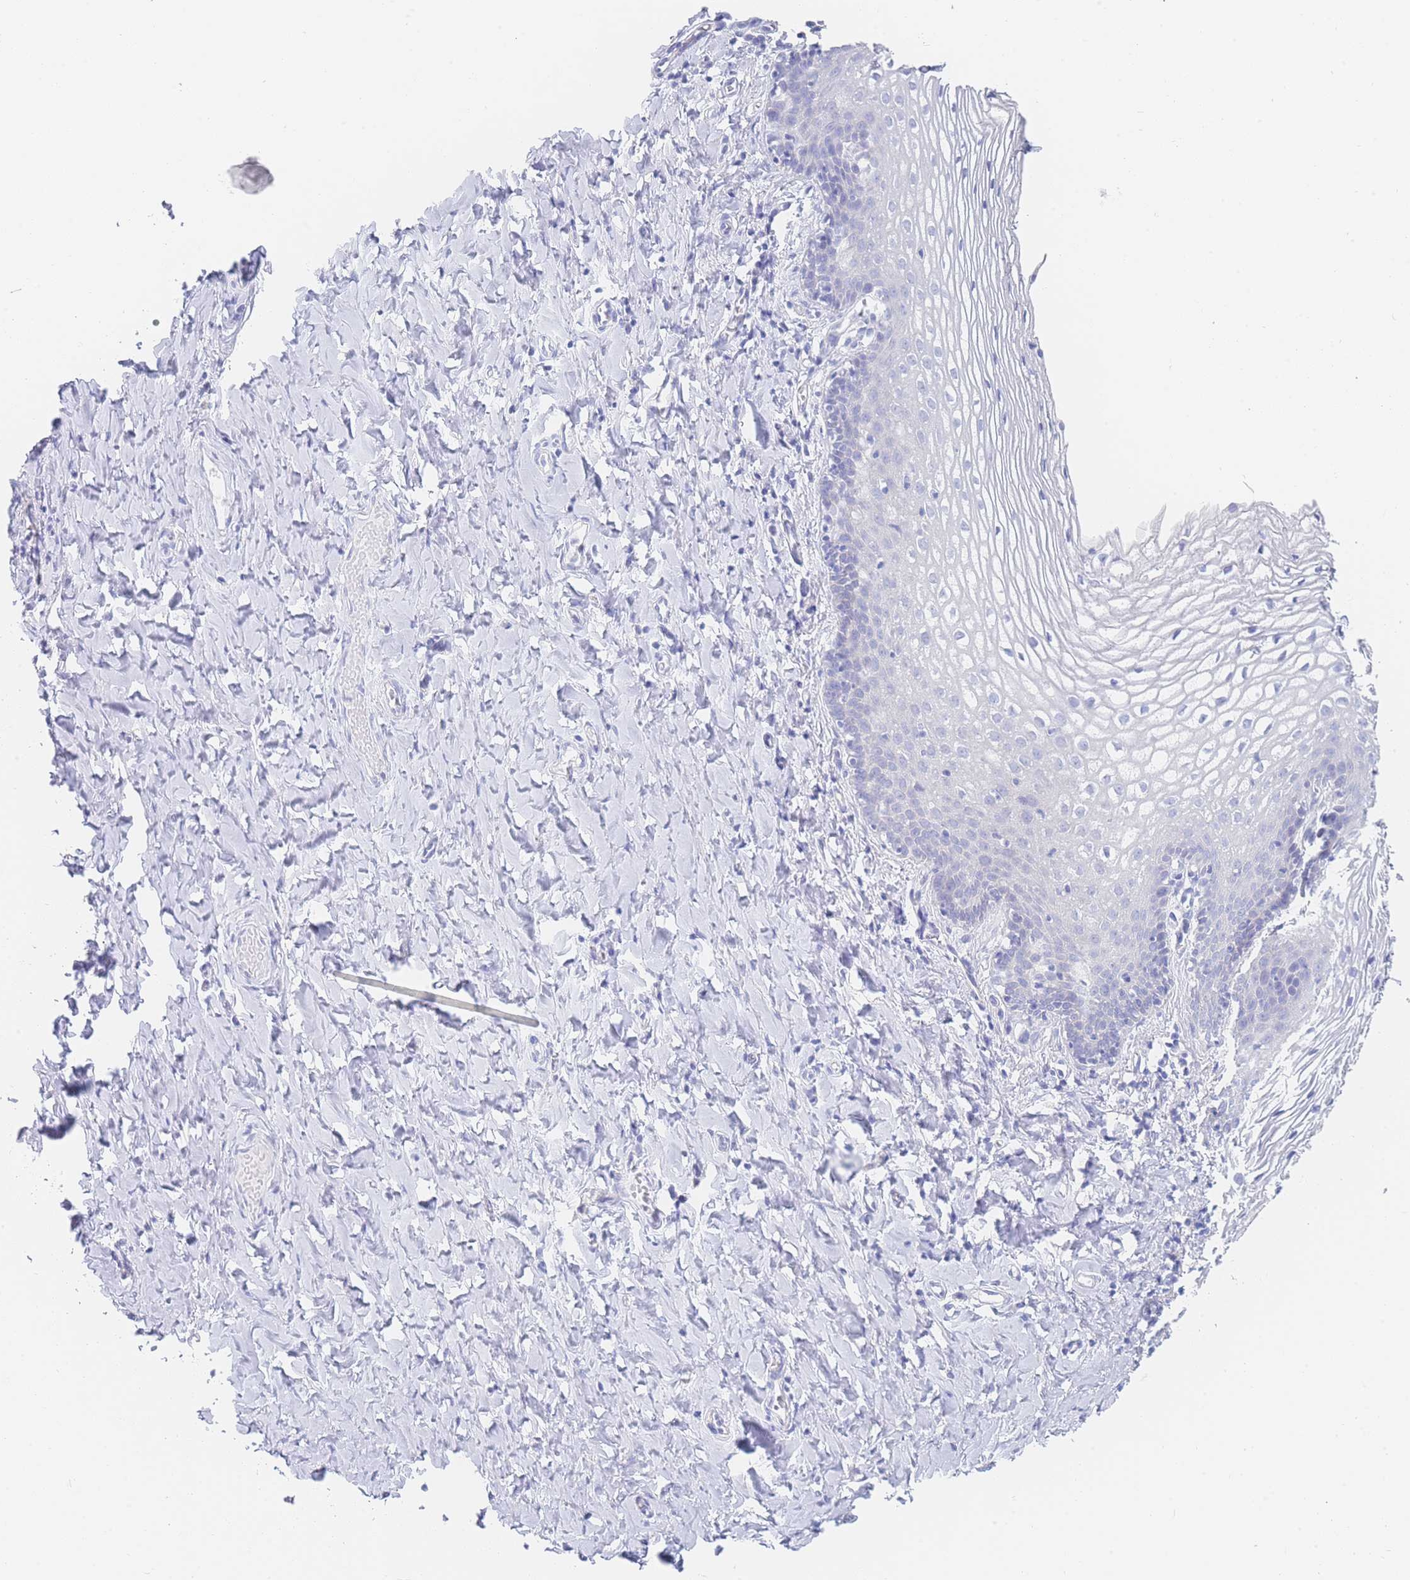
{"staining": {"intensity": "negative", "quantity": "none", "location": "none"}, "tissue": "vagina", "cell_type": "Squamous epithelial cells", "image_type": "normal", "snomed": [{"axis": "morphology", "description": "Normal tissue, NOS"}, {"axis": "topography", "description": "Vagina"}], "caption": "Human vagina stained for a protein using immunohistochemistry demonstrates no positivity in squamous epithelial cells.", "gene": "LZTFL1", "patient": {"sex": "female", "age": 60}}